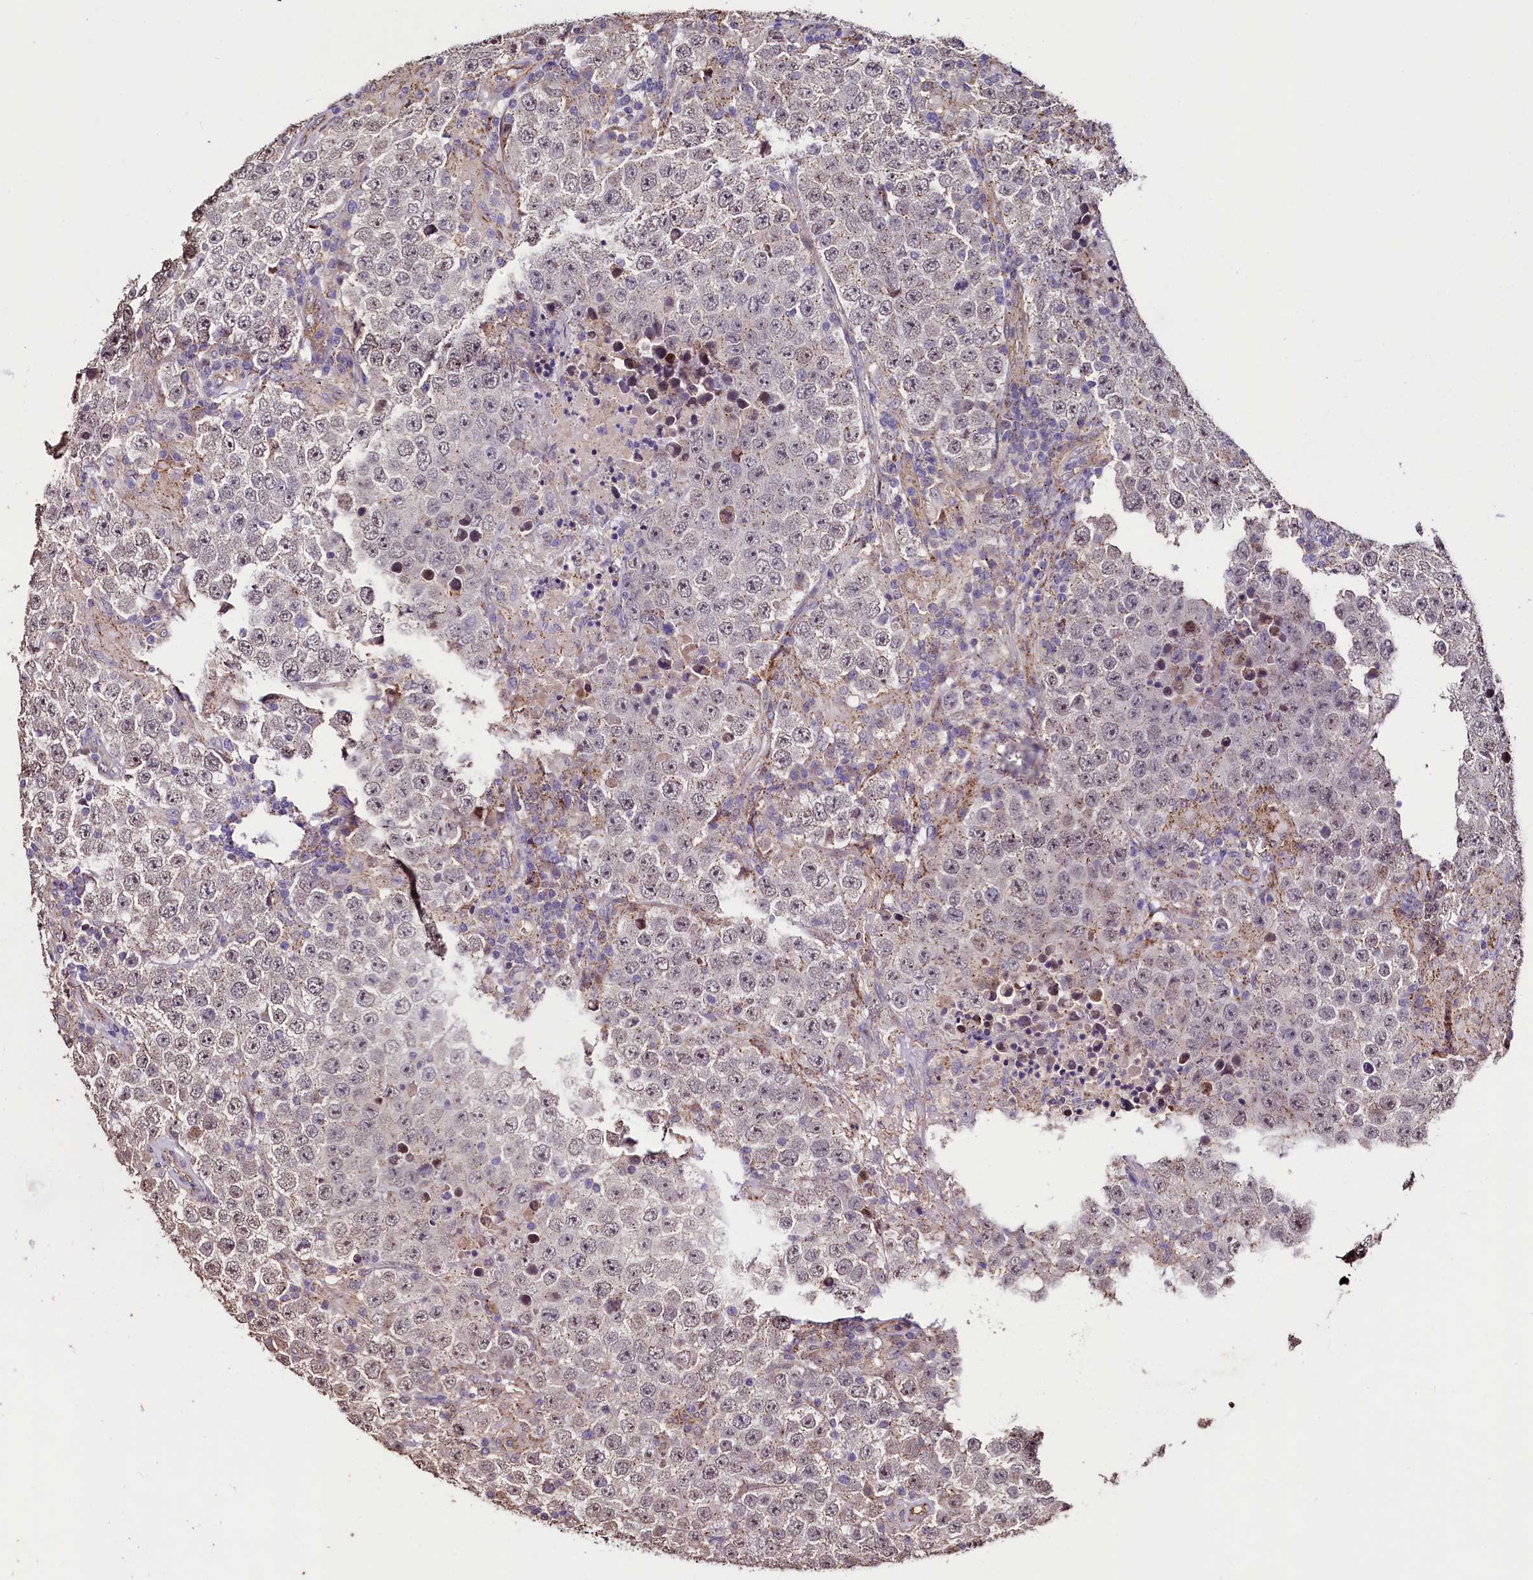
{"staining": {"intensity": "negative", "quantity": "none", "location": "none"}, "tissue": "testis cancer", "cell_type": "Tumor cells", "image_type": "cancer", "snomed": [{"axis": "morphology", "description": "Normal tissue, NOS"}, {"axis": "morphology", "description": "Urothelial carcinoma, High grade"}, {"axis": "morphology", "description": "Seminoma, NOS"}, {"axis": "morphology", "description": "Carcinoma, Embryonal, NOS"}, {"axis": "topography", "description": "Urinary bladder"}, {"axis": "topography", "description": "Testis"}], "caption": "DAB immunohistochemical staining of embryonal carcinoma (testis) reveals no significant positivity in tumor cells. The staining was performed using DAB to visualize the protein expression in brown, while the nuclei were stained in blue with hematoxylin (Magnification: 20x).", "gene": "PALM", "patient": {"sex": "male", "age": 41}}